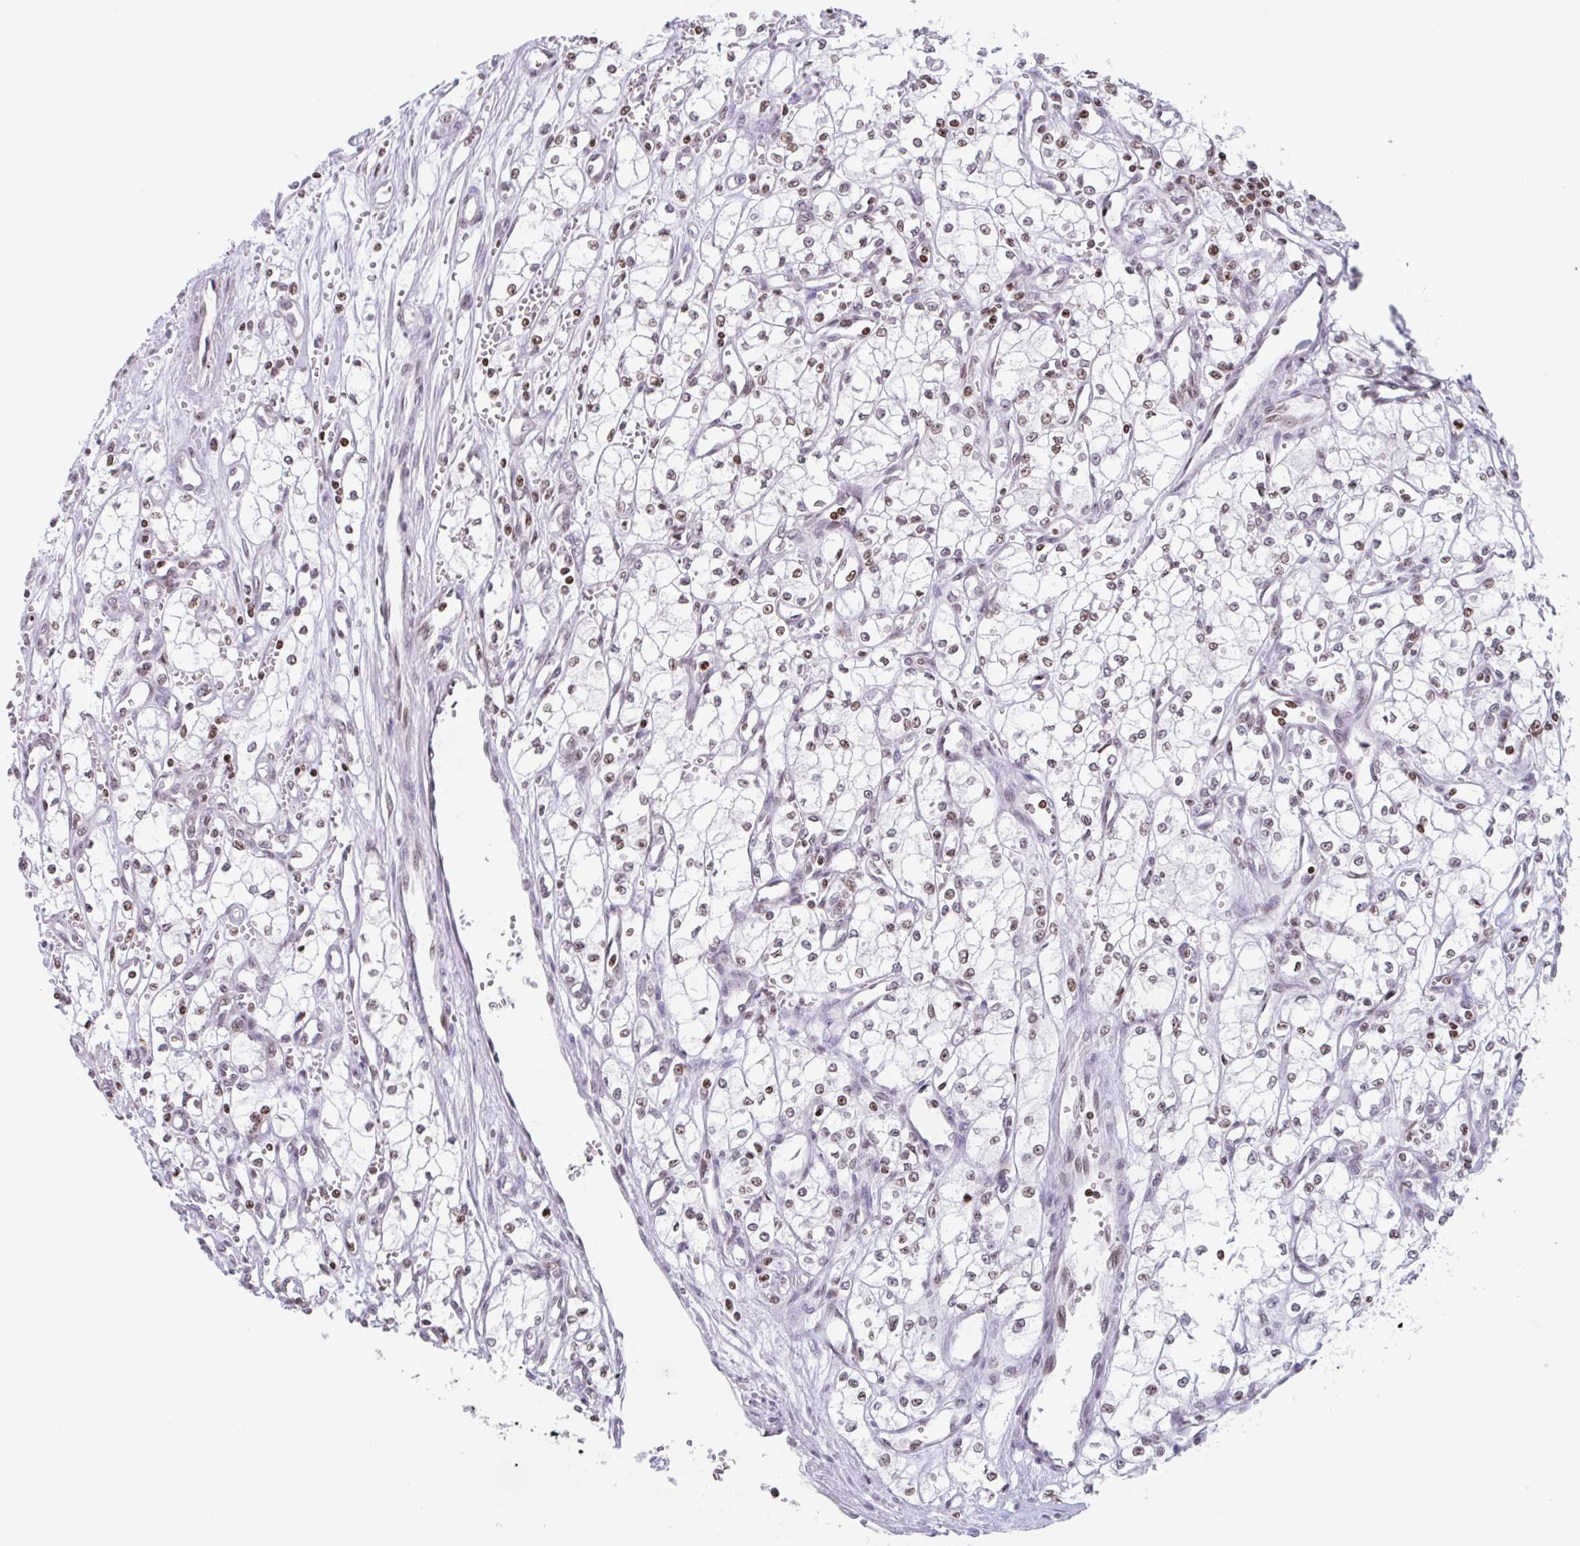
{"staining": {"intensity": "weak", "quantity": ">75%", "location": "nuclear"}, "tissue": "renal cancer", "cell_type": "Tumor cells", "image_type": "cancer", "snomed": [{"axis": "morphology", "description": "Adenocarcinoma, NOS"}, {"axis": "topography", "description": "Kidney"}], "caption": "Human renal cancer (adenocarcinoma) stained with a protein marker shows weak staining in tumor cells.", "gene": "NOL6", "patient": {"sex": "male", "age": 59}}